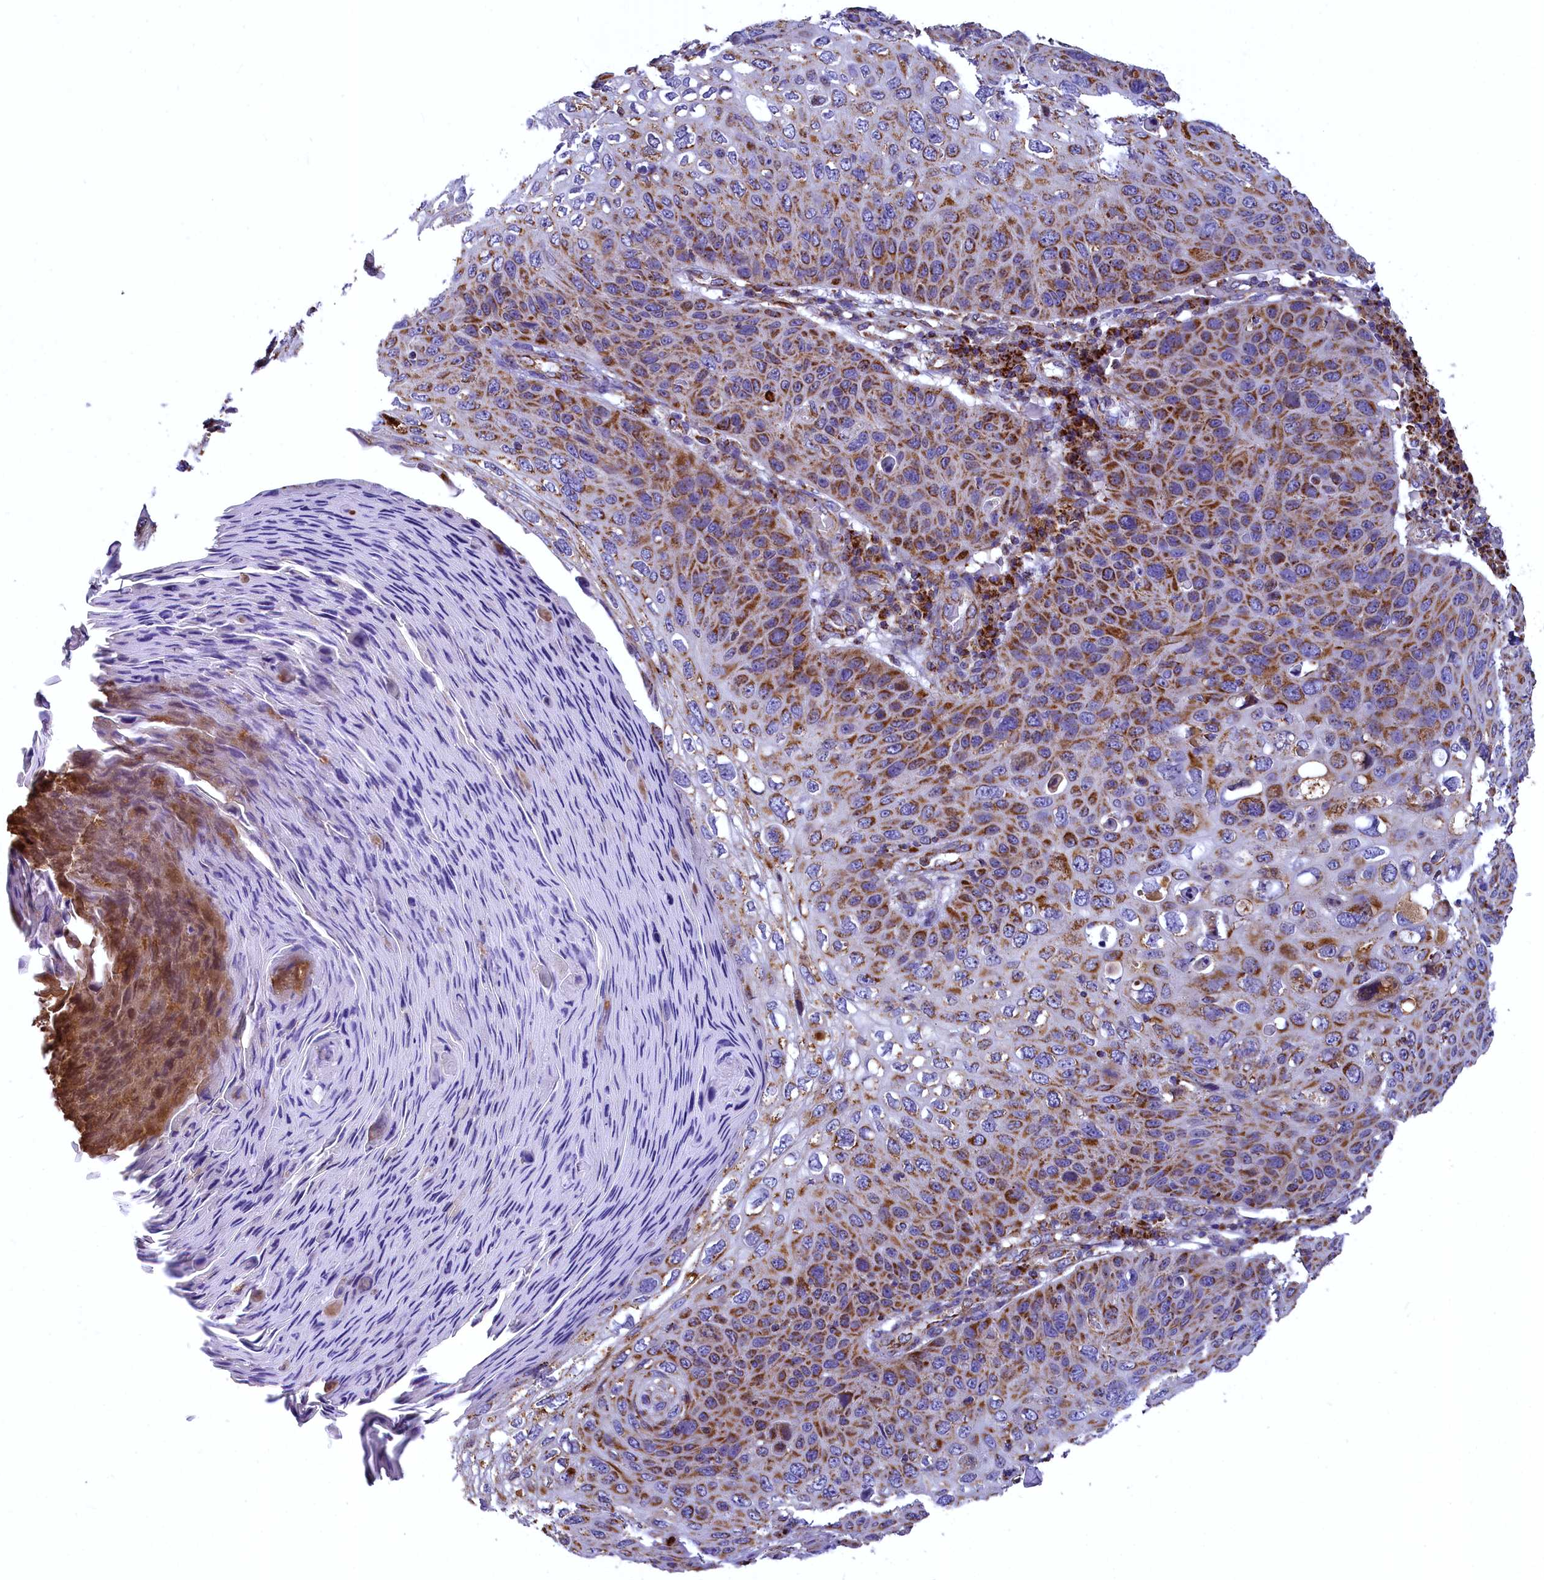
{"staining": {"intensity": "moderate", "quantity": "25%-75%", "location": "cytoplasmic/membranous"}, "tissue": "skin cancer", "cell_type": "Tumor cells", "image_type": "cancer", "snomed": [{"axis": "morphology", "description": "Squamous cell carcinoma, NOS"}, {"axis": "topography", "description": "Skin"}], "caption": "Approximately 25%-75% of tumor cells in human squamous cell carcinoma (skin) demonstrate moderate cytoplasmic/membranous protein expression as visualized by brown immunohistochemical staining.", "gene": "COX17", "patient": {"sex": "female", "age": 90}}